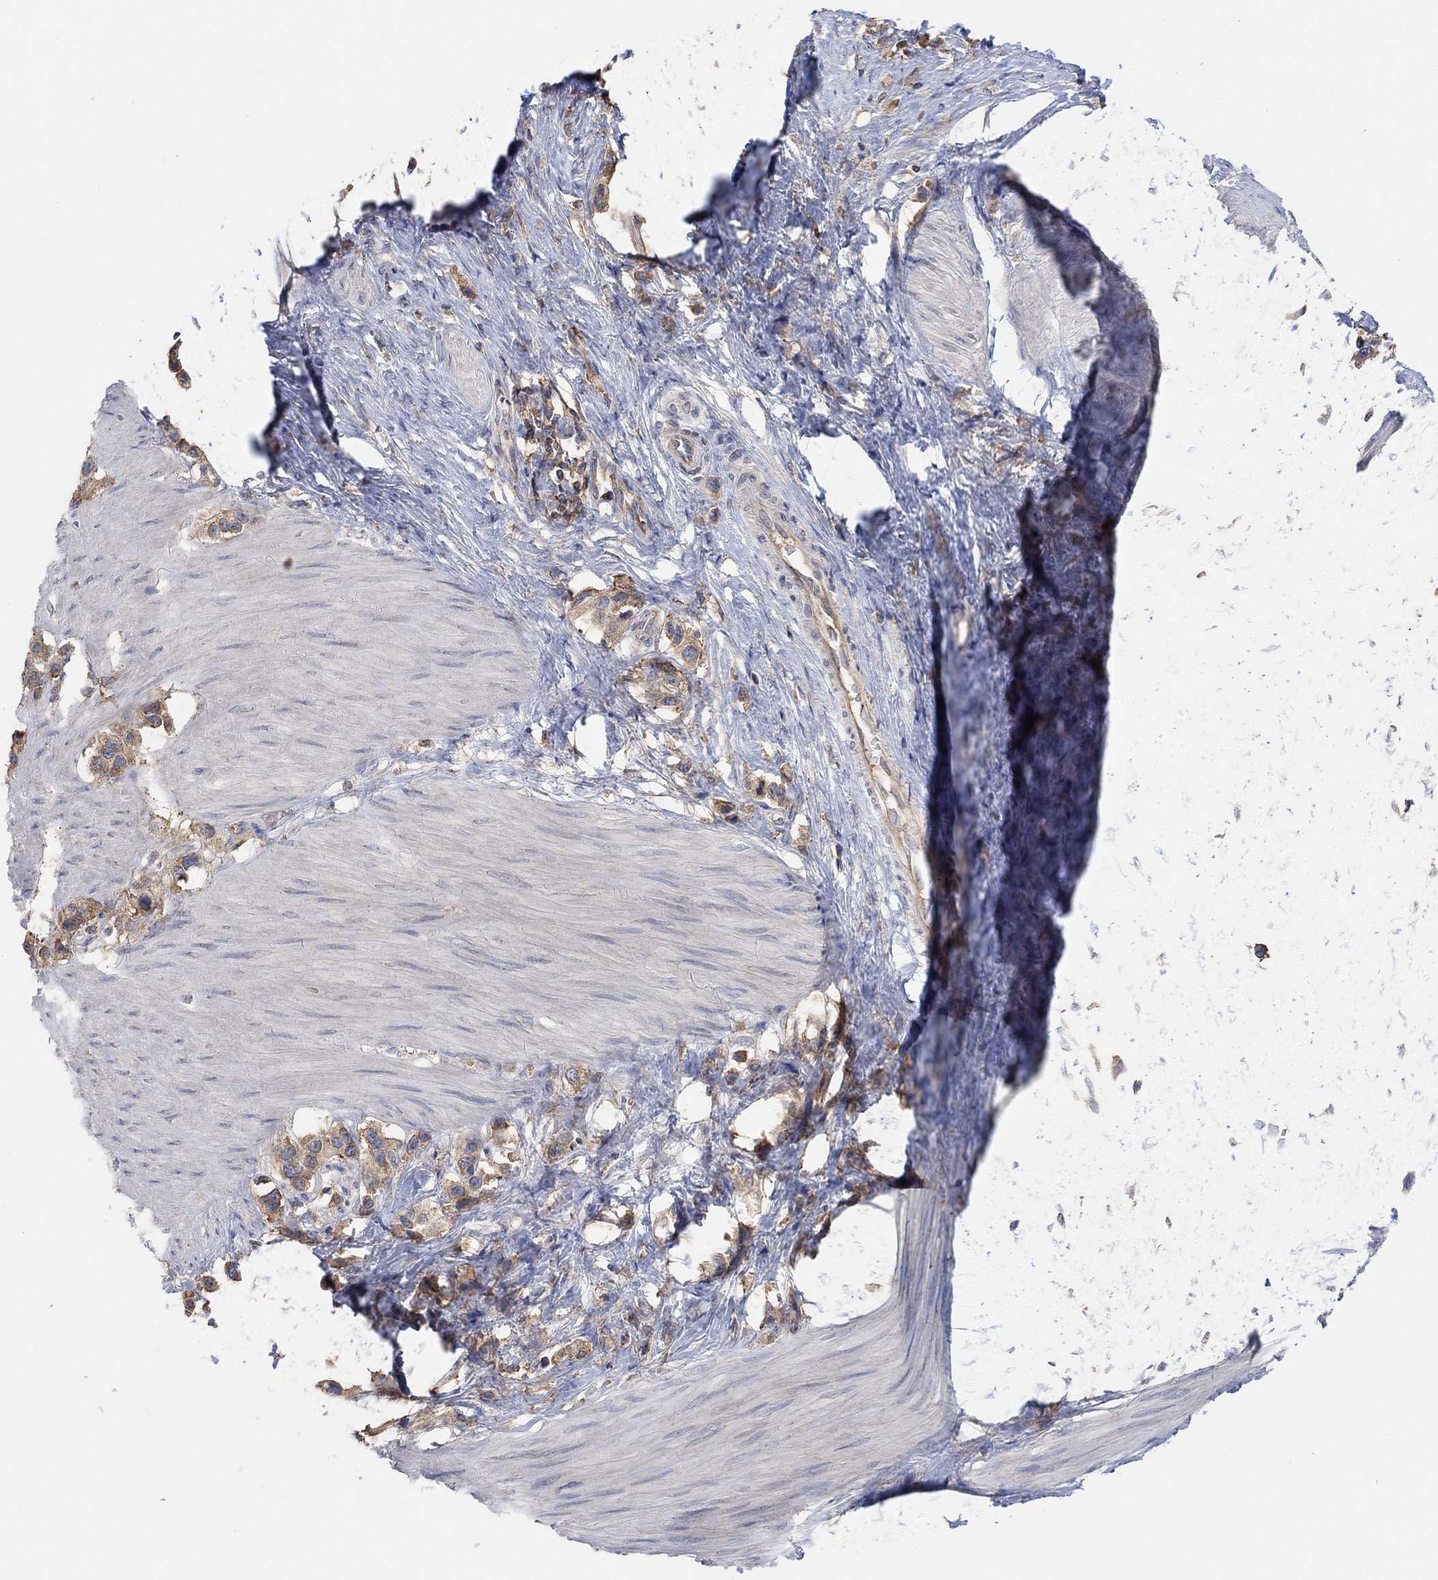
{"staining": {"intensity": "weak", "quantity": ">75%", "location": "cytoplasmic/membranous"}, "tissue": "stomach cancer", "cell_type": "Tumor cells", "image_type": "cancer", "snomed": [{"axis": "morphology", "description": "Normal tissue, NOS"}, {"axis": "morphology", "description": "Adenocarcinoma, NOS"}, {"axis": "morphology", "description": "Adenocarcinoma, High grade"}, {"axis": "topography", "description": "Stomach, upper"}, {"axis": "topography", "description": "Stomach"}], "caption": "This histopathology image exhibits immunohistochemistry staining of adenocarcinoma (stomach), with low weak cytoplasmic/membranous expression in approximately >75% of tumor cells.", "gene": "BLOC1S3", "patient": {"sex": "female", "age": 65}}